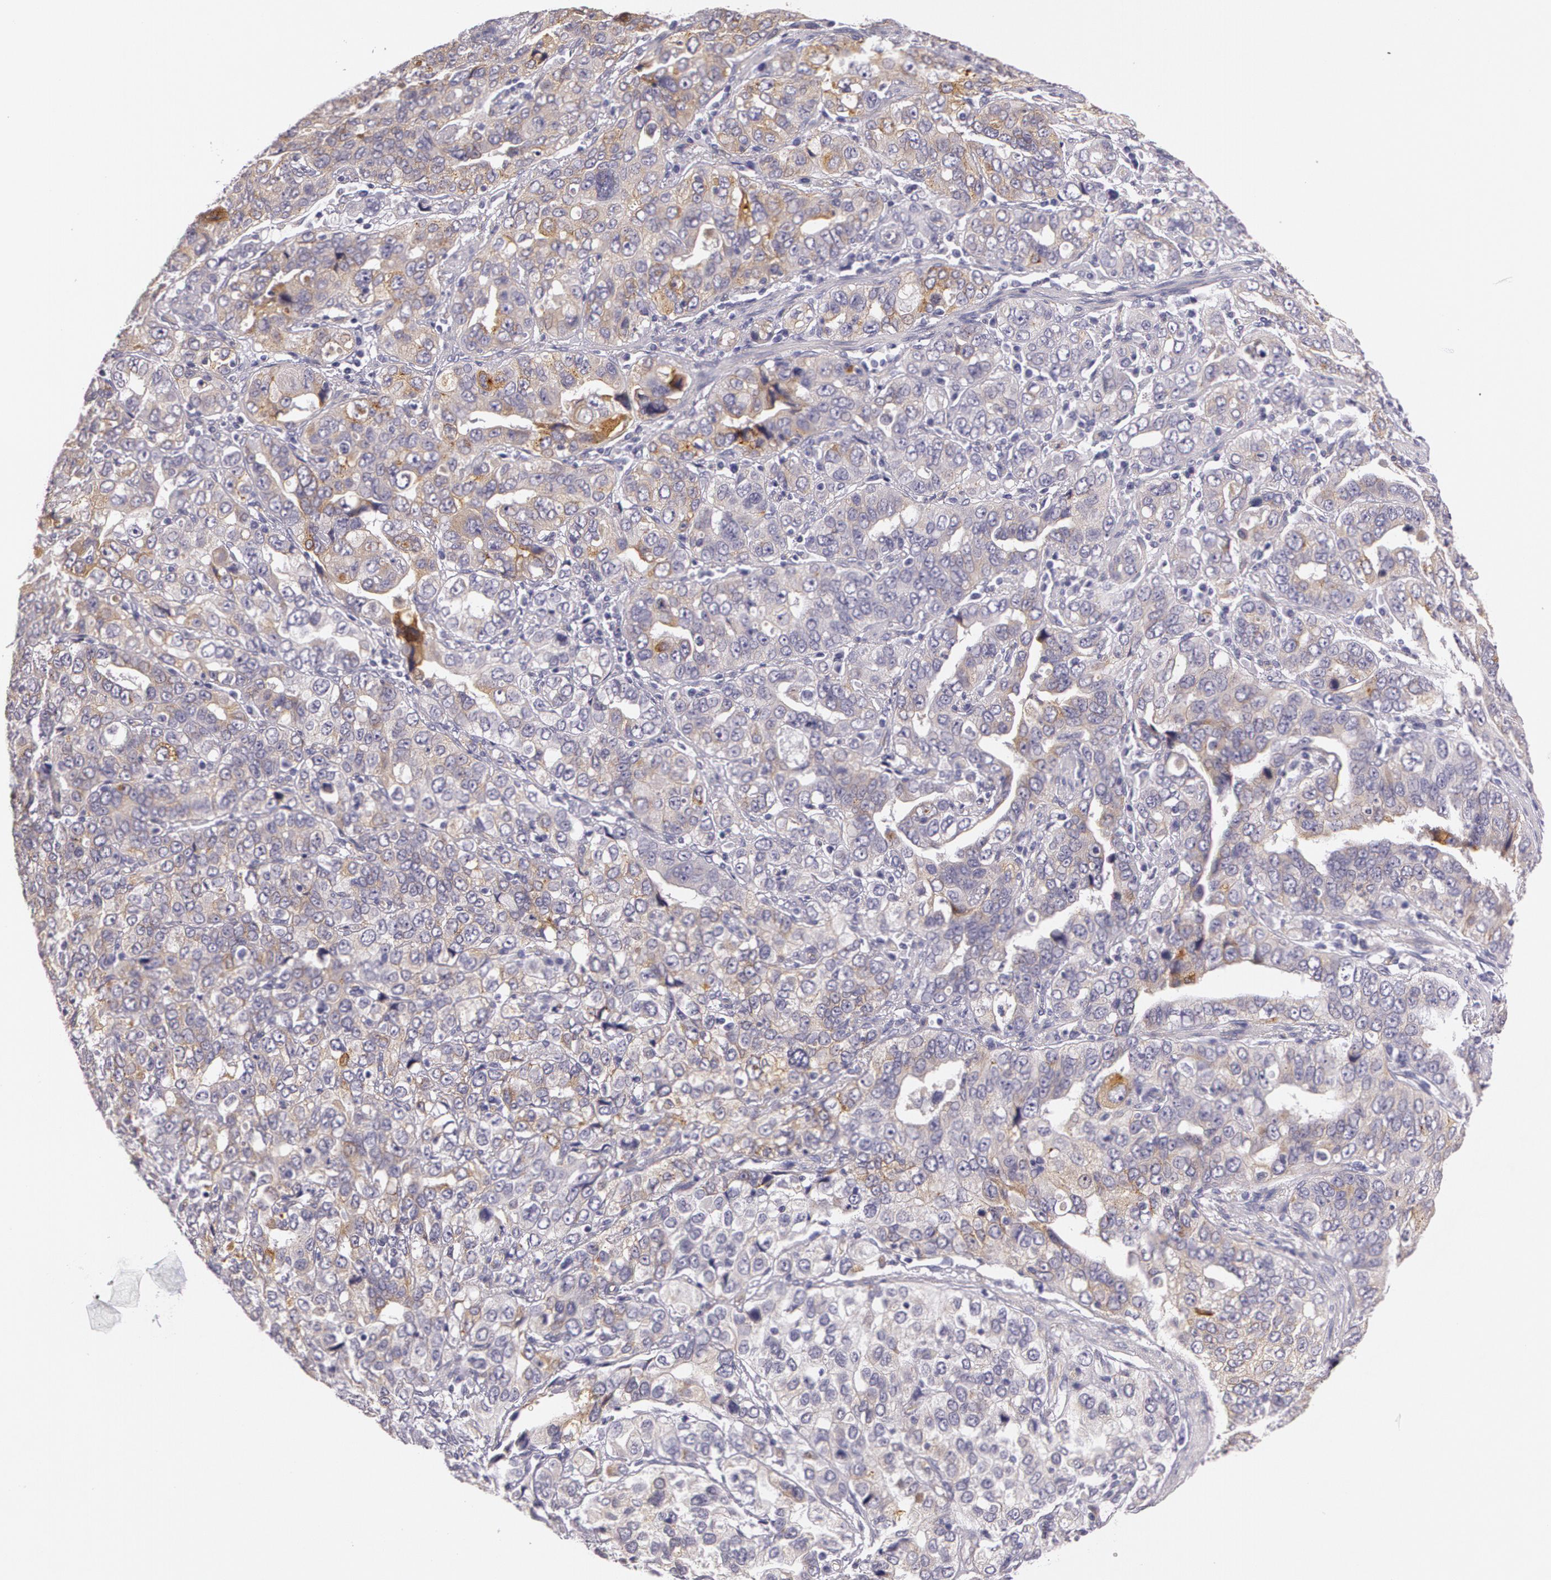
{"staining": {"intensity": "weak", "quantity": "25%-75%", "location": "cytoplasmic/membranous"}, "tissue": "stomach cancer", "cell_type": "Tumor cells", "image_type": "cancer", "snomed": [{"axis": "morphology", "description": "Adenocarcinoma, NOS"}, {"axis": "topography", "description": "Stomach, upper"}], "caption": "Immunohistochemical staining of human stomach adenocarcinoma exhibits weak cytoplasmic/membranous protein expression in about 25%-75% of tumor cells.", "gene": "APP", "patient": {"sex": "male", "age": 76}}